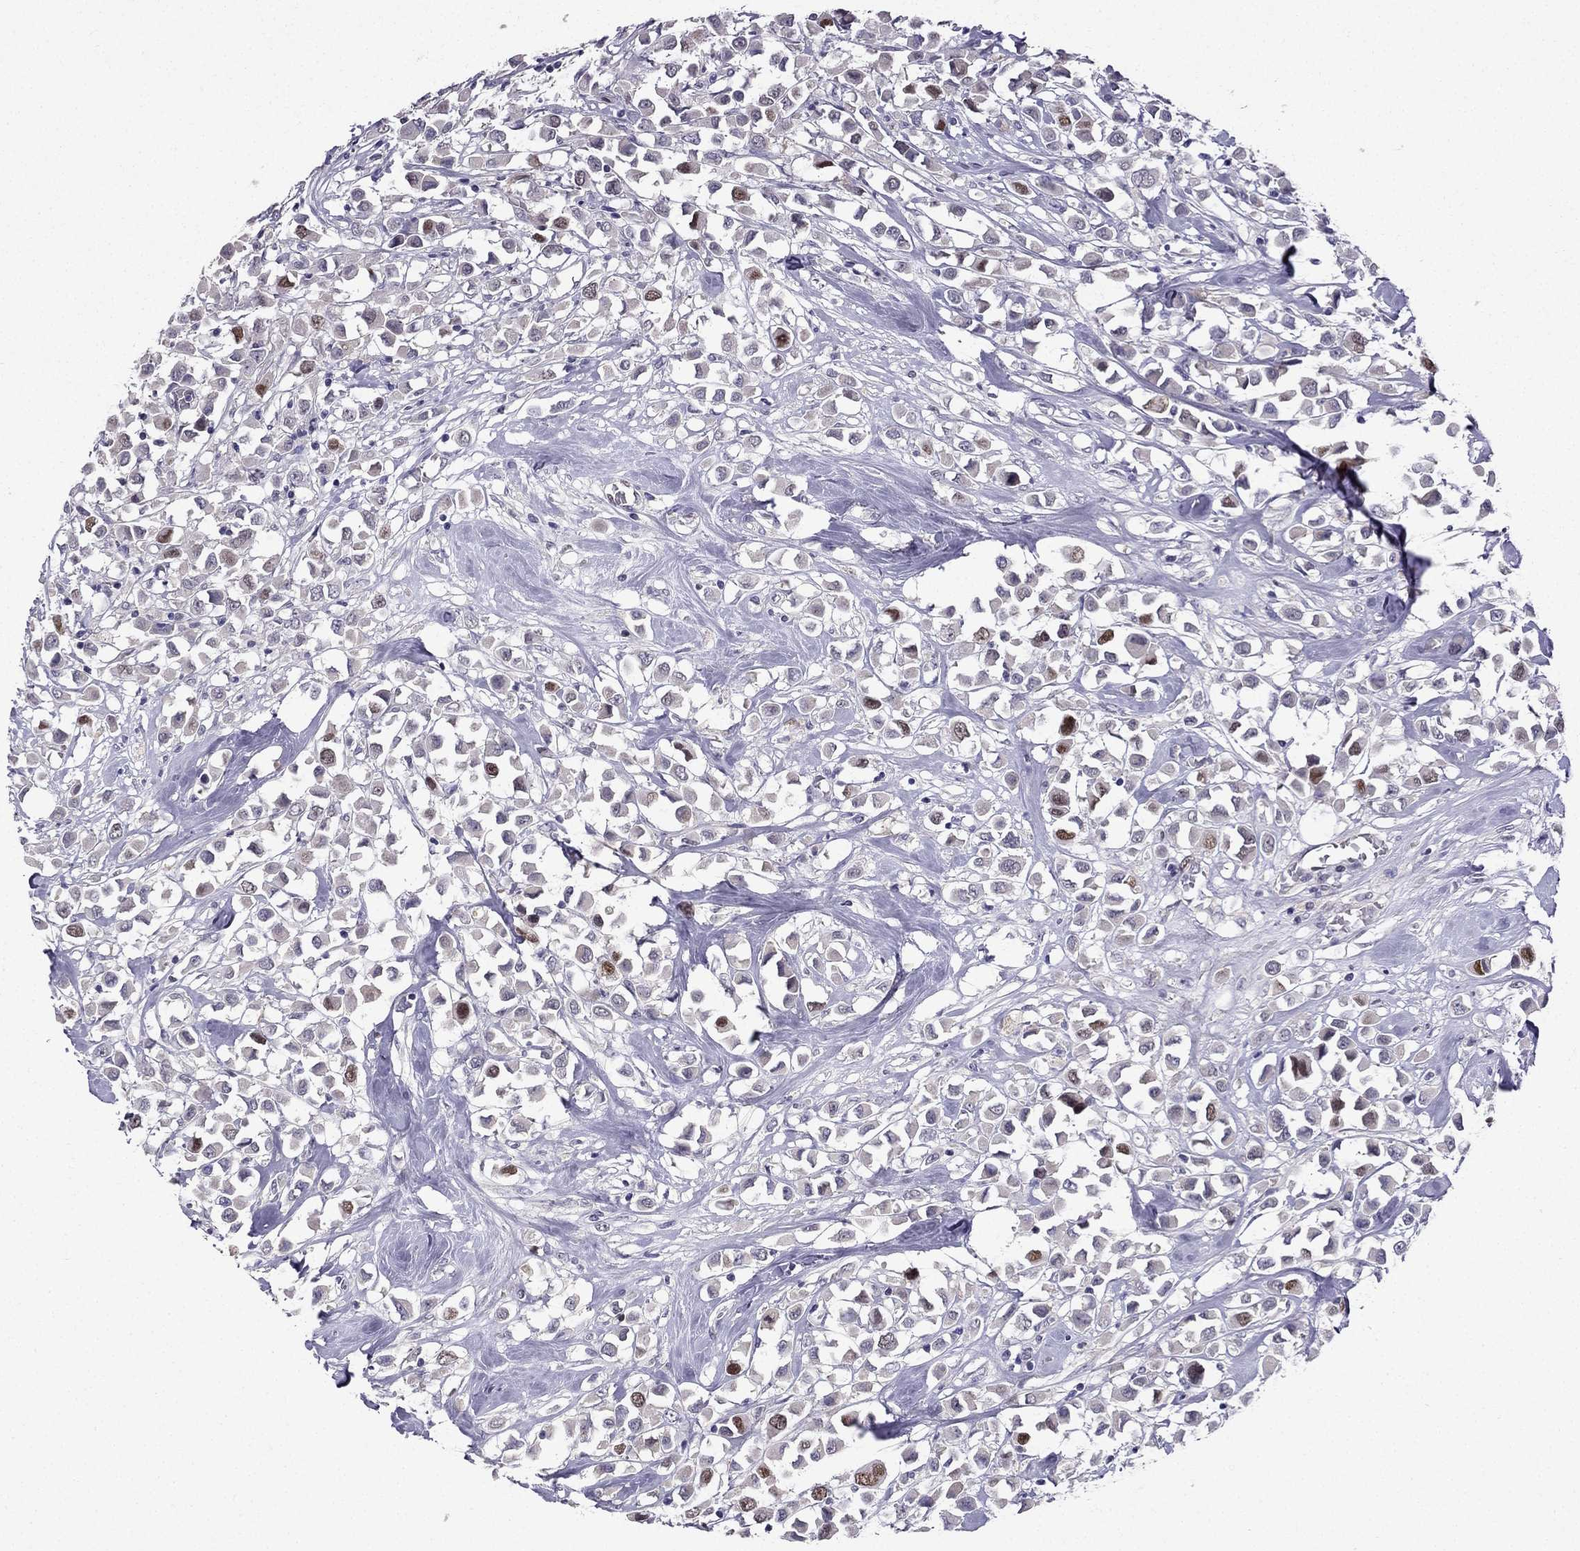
{"staining": {"intensity": "moderate", "quantity": "<25%", "location": "nuclear"}, "tissue": "breast cancer", "cell_type": "Tumor cells", "image_type": "cancer", "snomed": [{"axis": "morphology", "description": "Duct carcinoma"}, {"axis": "topography", "description": "Breast"}], "caption": "Breast invasive ductal carcinoma tissue demonstrates moderate nuclear positivity in about <25% of tumor cells, visualized by immunohistochemistry. (Stains: DAB (3,3'-diaminobenzidine) in brown, nuclei in blue, Microscopy: brightfield microscopy at high magnification).", "gene": "UHRF1", "patient": {"sex": "female", "age": 61}}